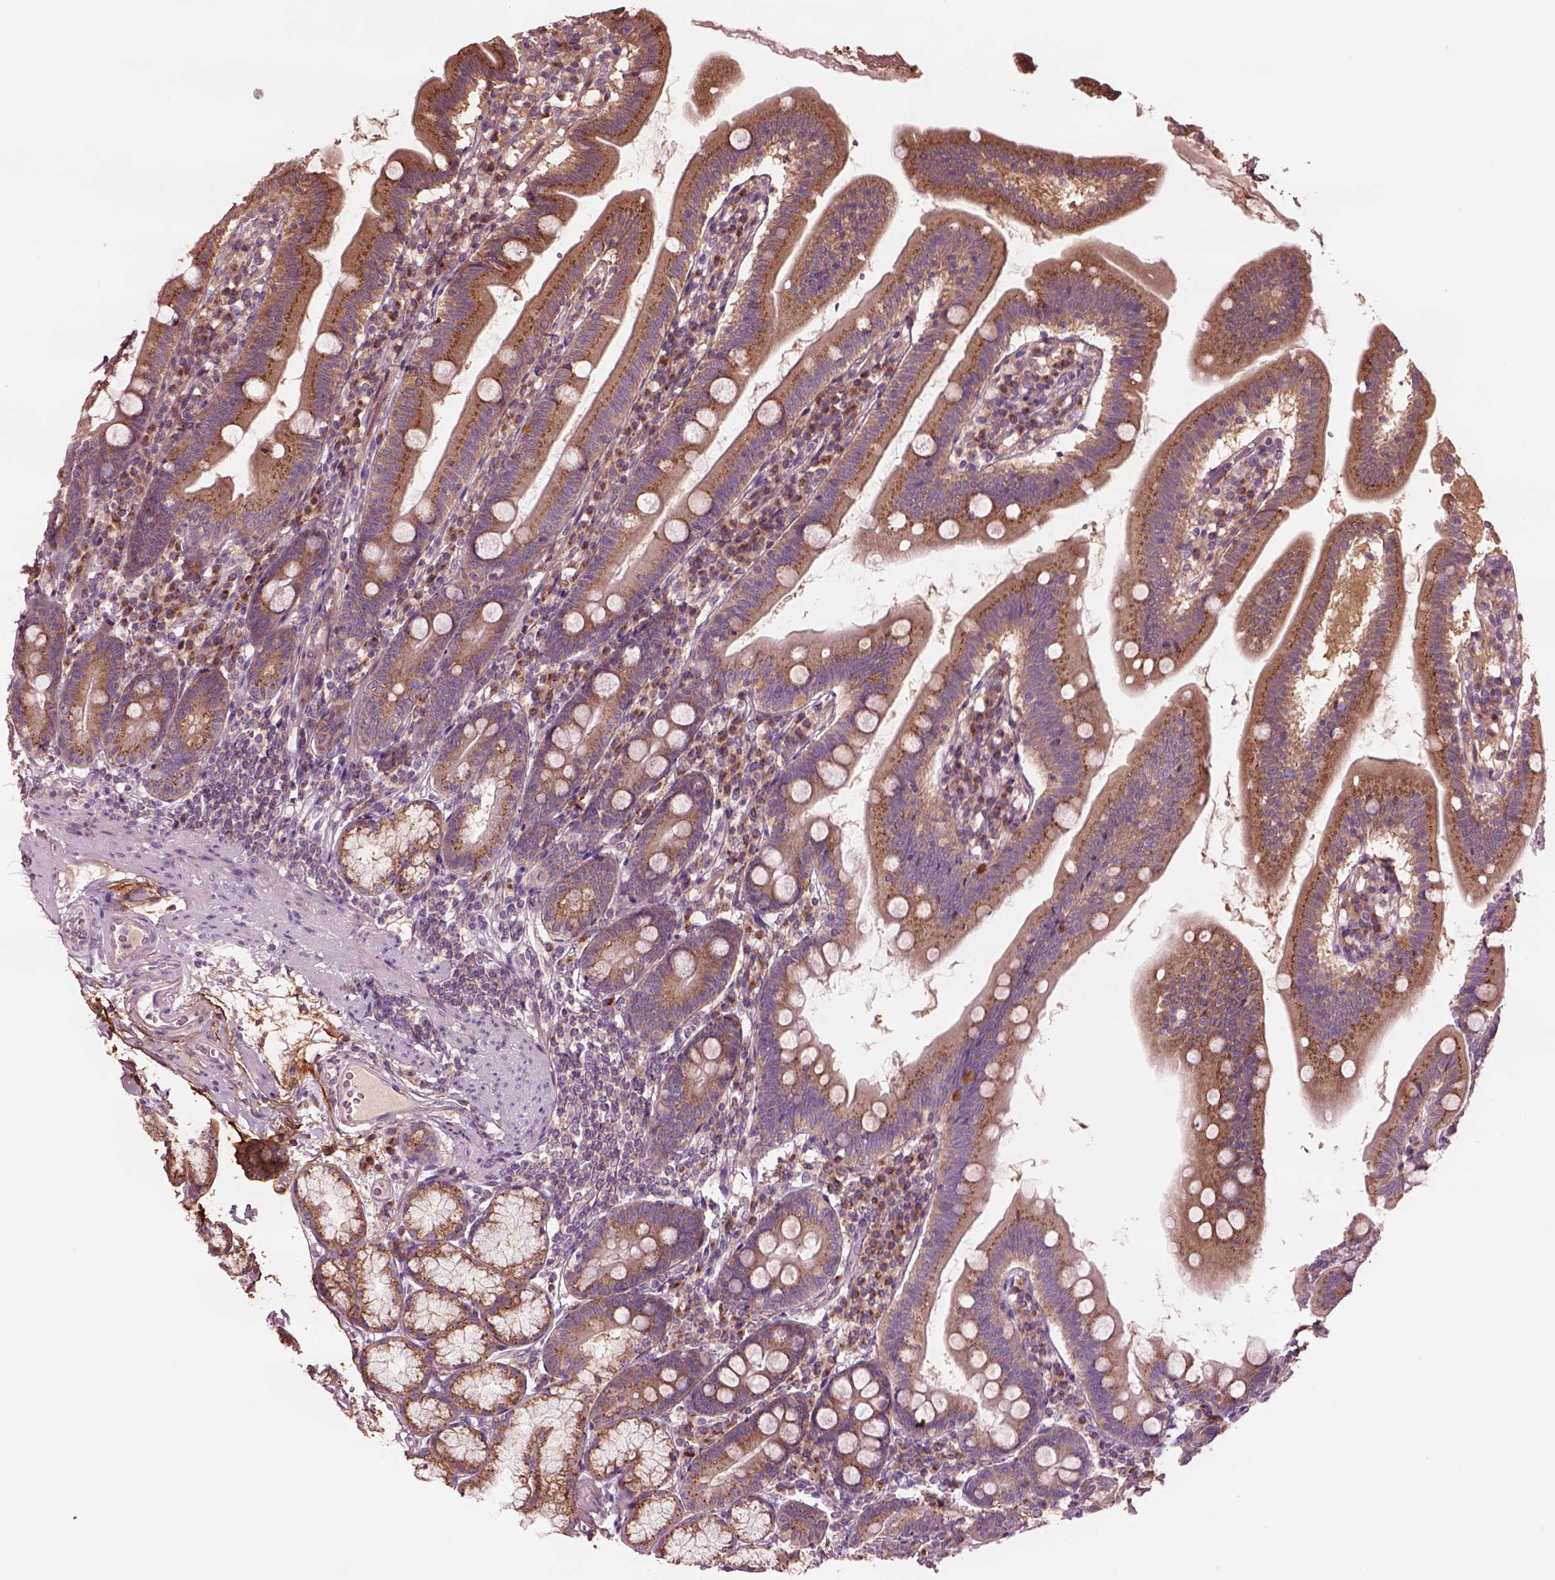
{"staining": {"intensity": "moderate", "quantity": ">75%", "location": "cytoplasmic/membranous"}, "tissue": "duodenum", "cell_type": "Glandular cells", "image_type": "normal", "snomed": [{"axis": "morphology", "description": "Normal tissue, NOS"}, {"axis": "topography", "description": "Duodenum"}], "caption": "Duodenum was stained to show a protein in brown. There is medium levels of moderate cytoplasmic/membranous positivity in approximately >75% of glandular cells. Immunohistochemistry (ihc) stains the protein of interest in brown and the nuclei are stained blue.", "gene": "SEC23A", "patient": {"sex": "female", "age": 67}}